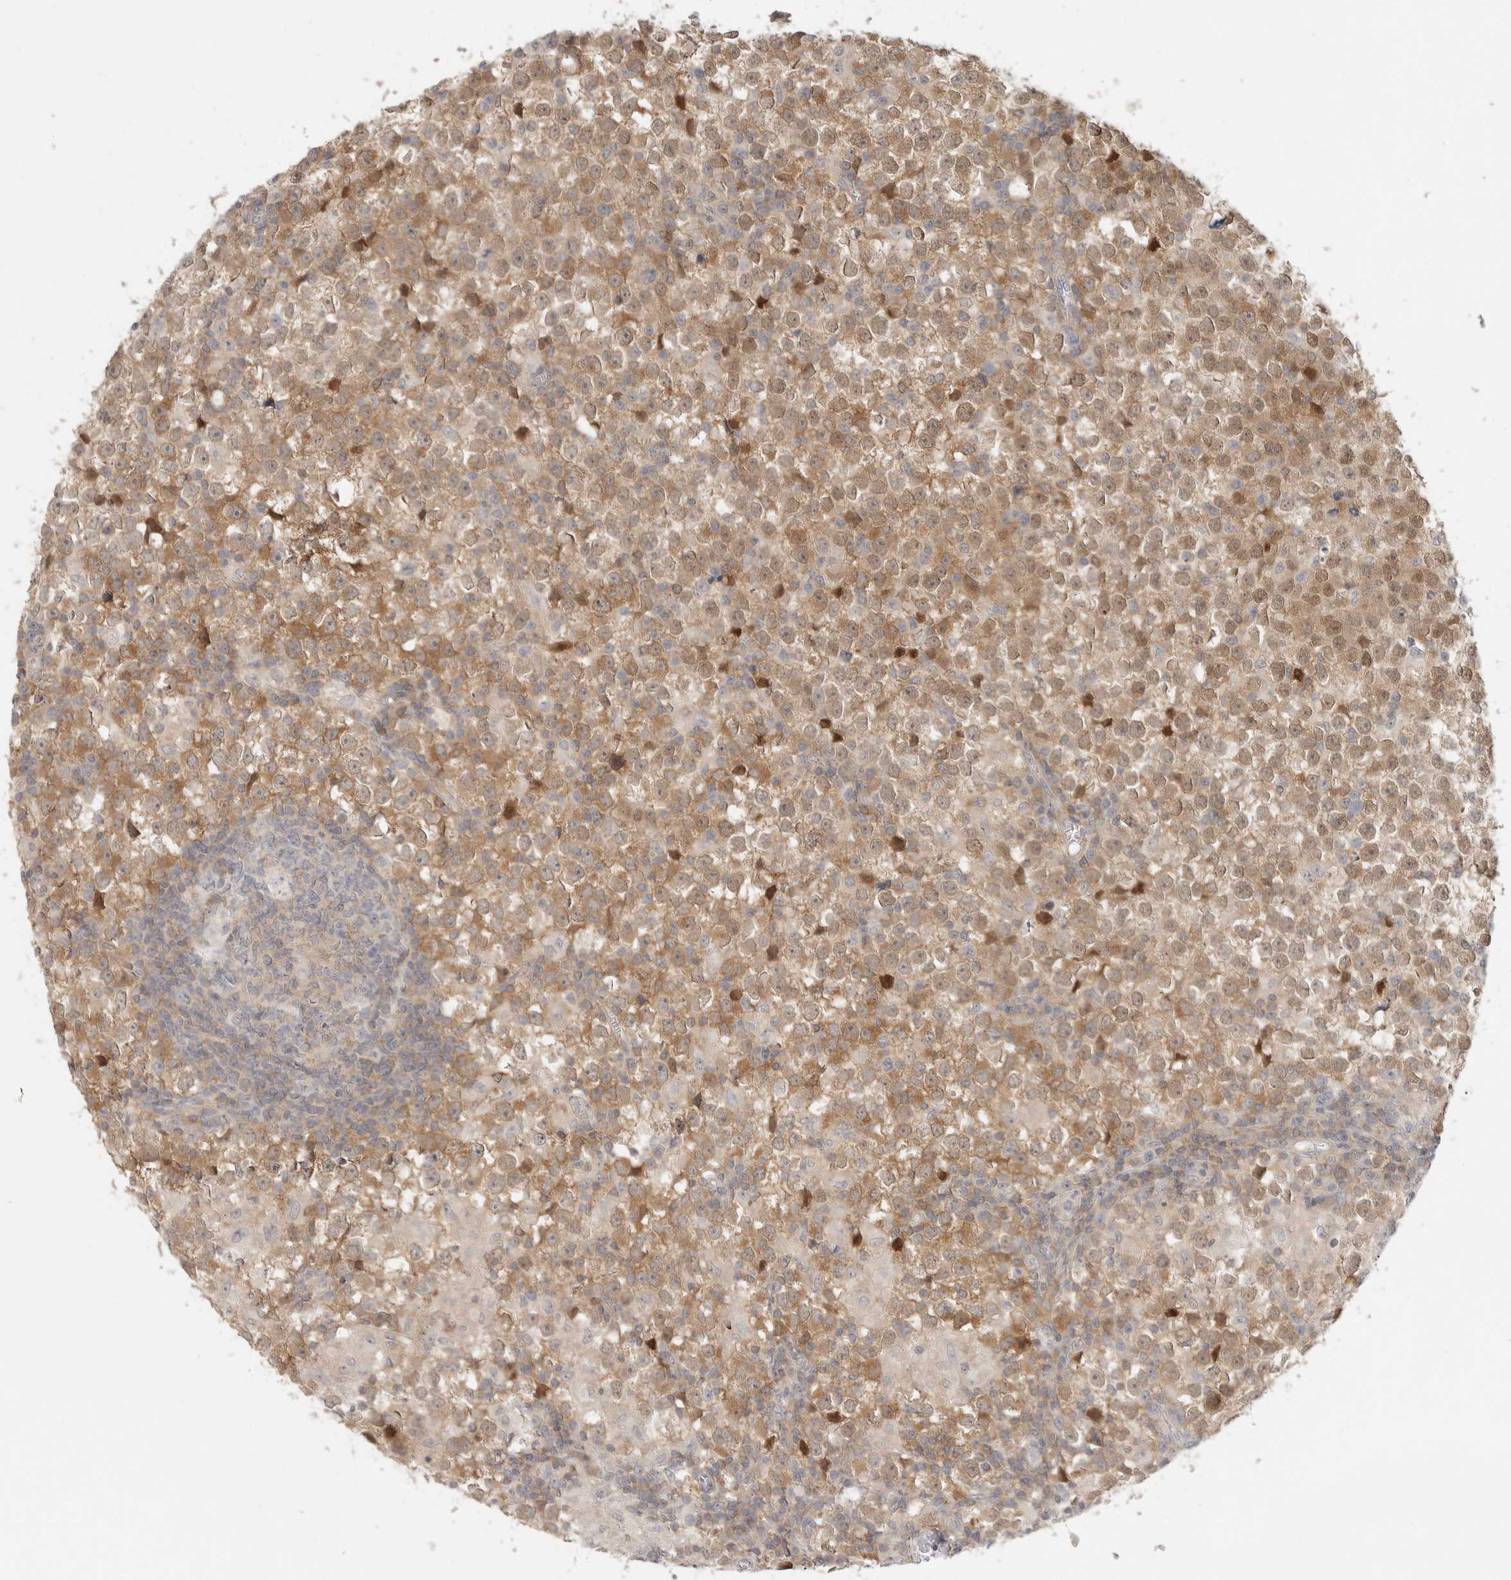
{"staining": {"intensity": "moderate", "quantity": ">75%", "location": "cytoplasmic/membranous"}, "tissue": "testis cancer", "cell_type": "Tumor cells", "image_type": "cancer", "snomed": [{"axis": "morphology", "description": "Seminoma, NOS"}, {"axis": "topography", "description": "Testis"}], "caption": "A micrograph of human testis seminoma stained for a protein demonstrates moderate cytoplasmic/membranous brown staining in tumor cells.", "gene": "HDAC6", "patient": {"sex": "male", "age": 65}}